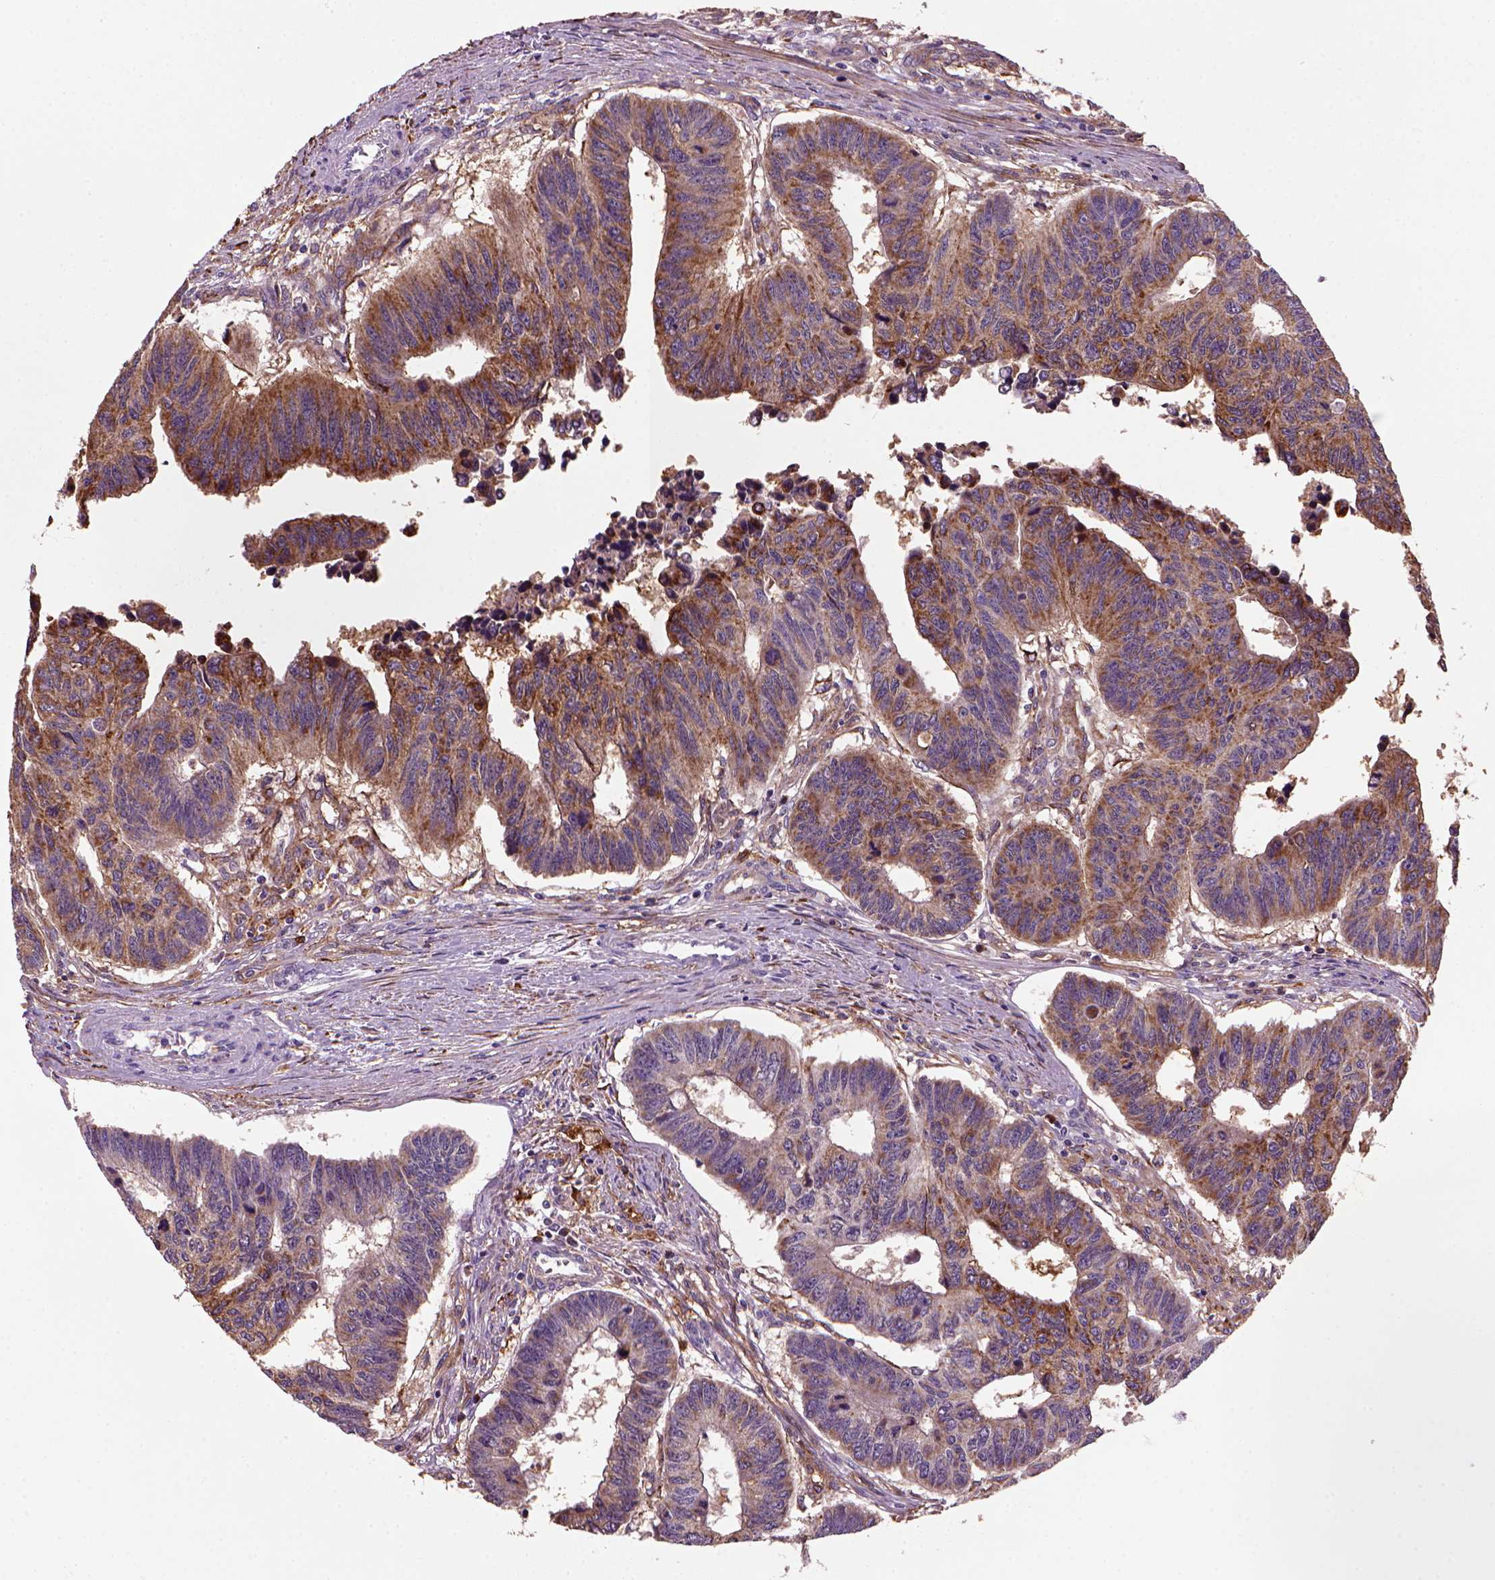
{"staining": {"intensity": "moderate", "quantity": "25%-75%", "location": "cytoplasmic/membranous"}, "tissue": "colorectal cancer", "cell_type": "Tumor cells", "image_type": "cancer", "snomed": [{"axis": "morphology", "description": "Adenocarcinoma, NOS"}, {"axis": "topography", "description": "Rectum"}], "caption": "A histopathology image of colorectal cancer stained for a protein reveals moderate cytoplasmic/membranous brown staining in tumor cells.", "gene": "MARCKS", "patient": {"sex": "female", "age": 85}}